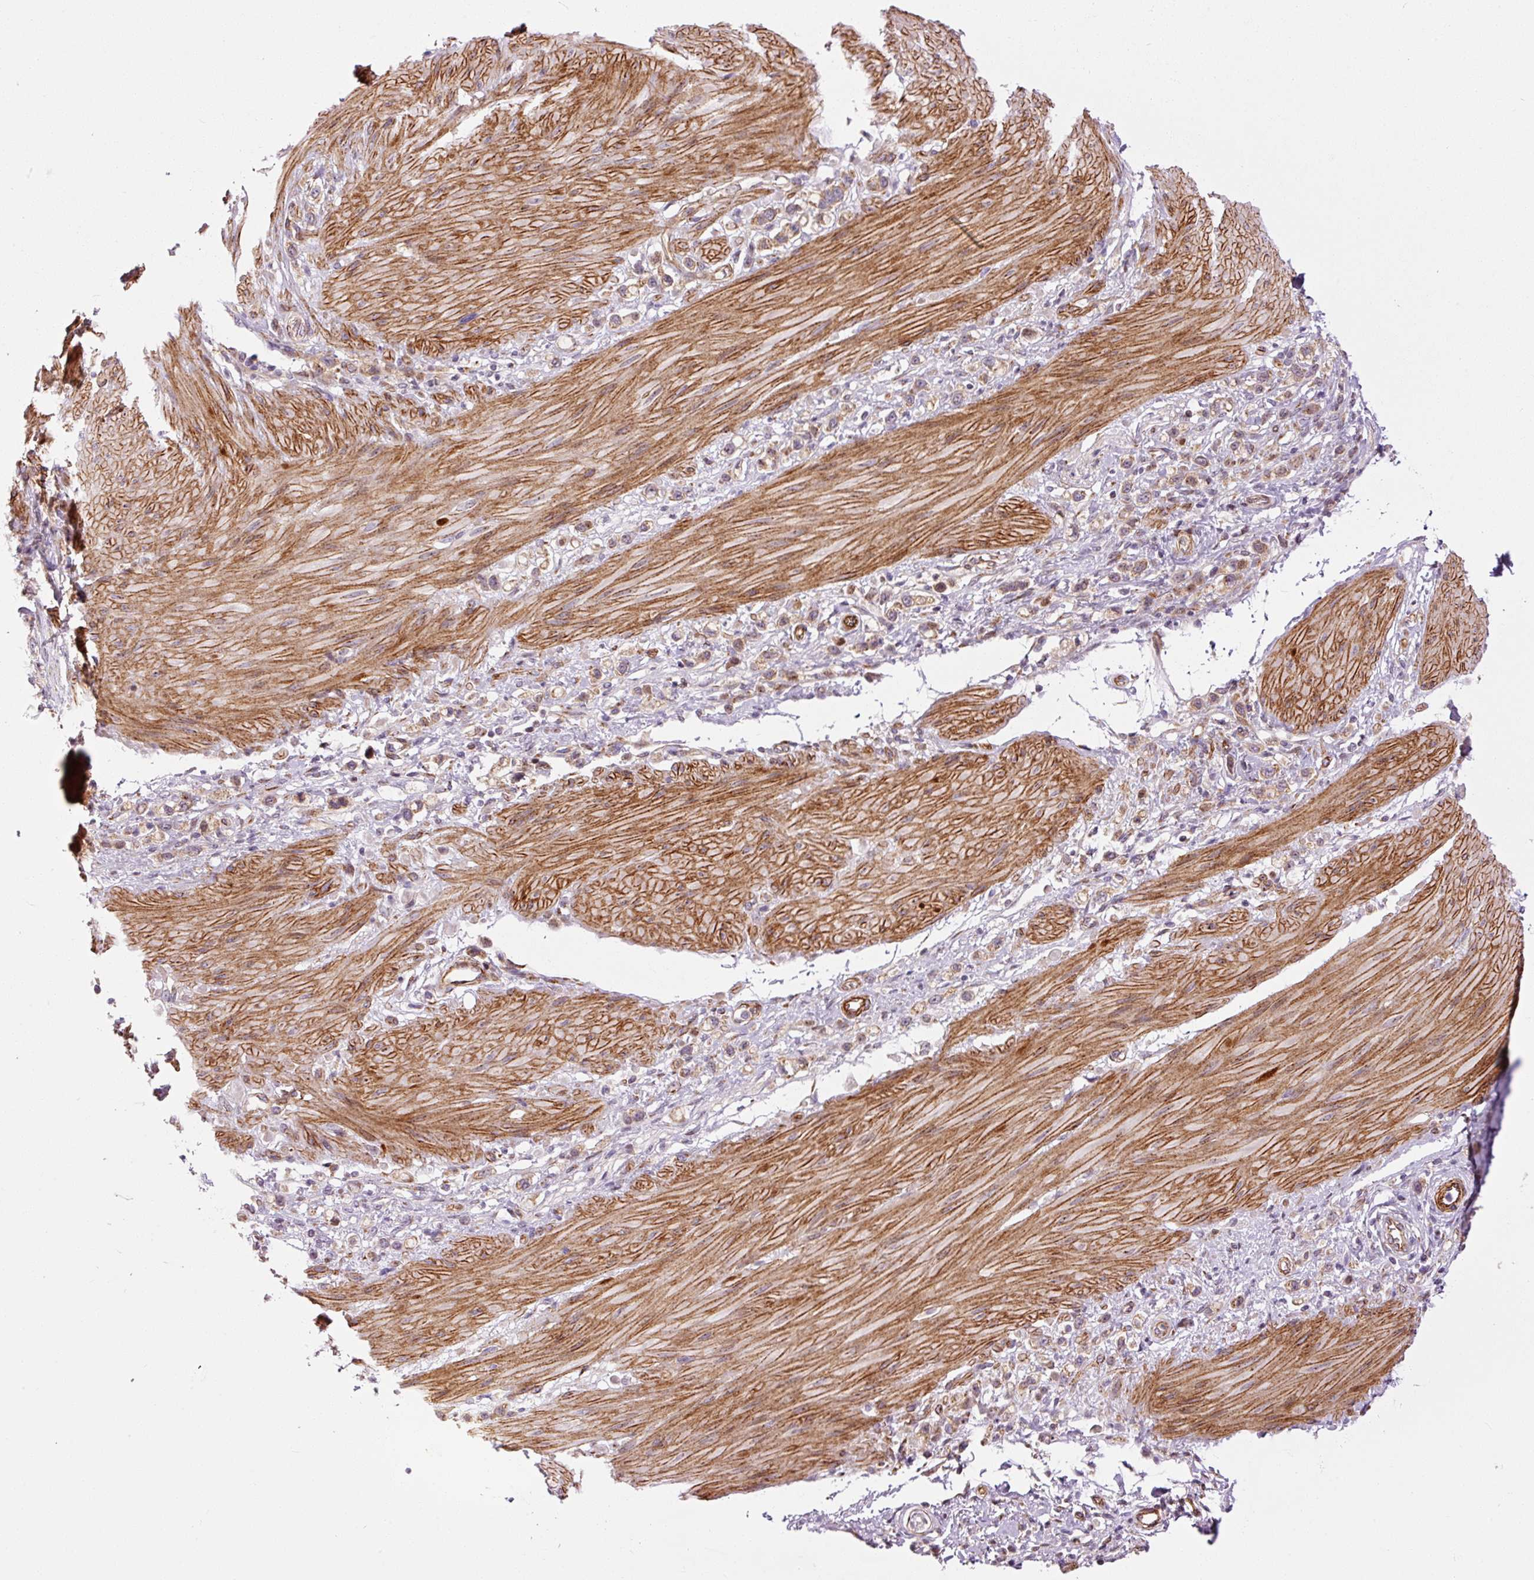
{"staining": {"intensity": "weak", "quantity": "25%-75%", "location": "cytoplasmic/membranous"}, "tissue": "stomach cancer", "cell_type": "Tumor cells", "image_type": "cancer", "snomed": [{"axis": "morphology", "description": "Adenocarcinoma, NOS"}, {"axis": "topography", "description": "Stomach"}], "caption": "The immunohistochemical stain highlights weak cytoplasmic/membranous positivity in tumor cells of stomach adenocarcinoma tissue.", "gene": "PPP1R14B", "patient": {"sex": "female", "age": 65}}